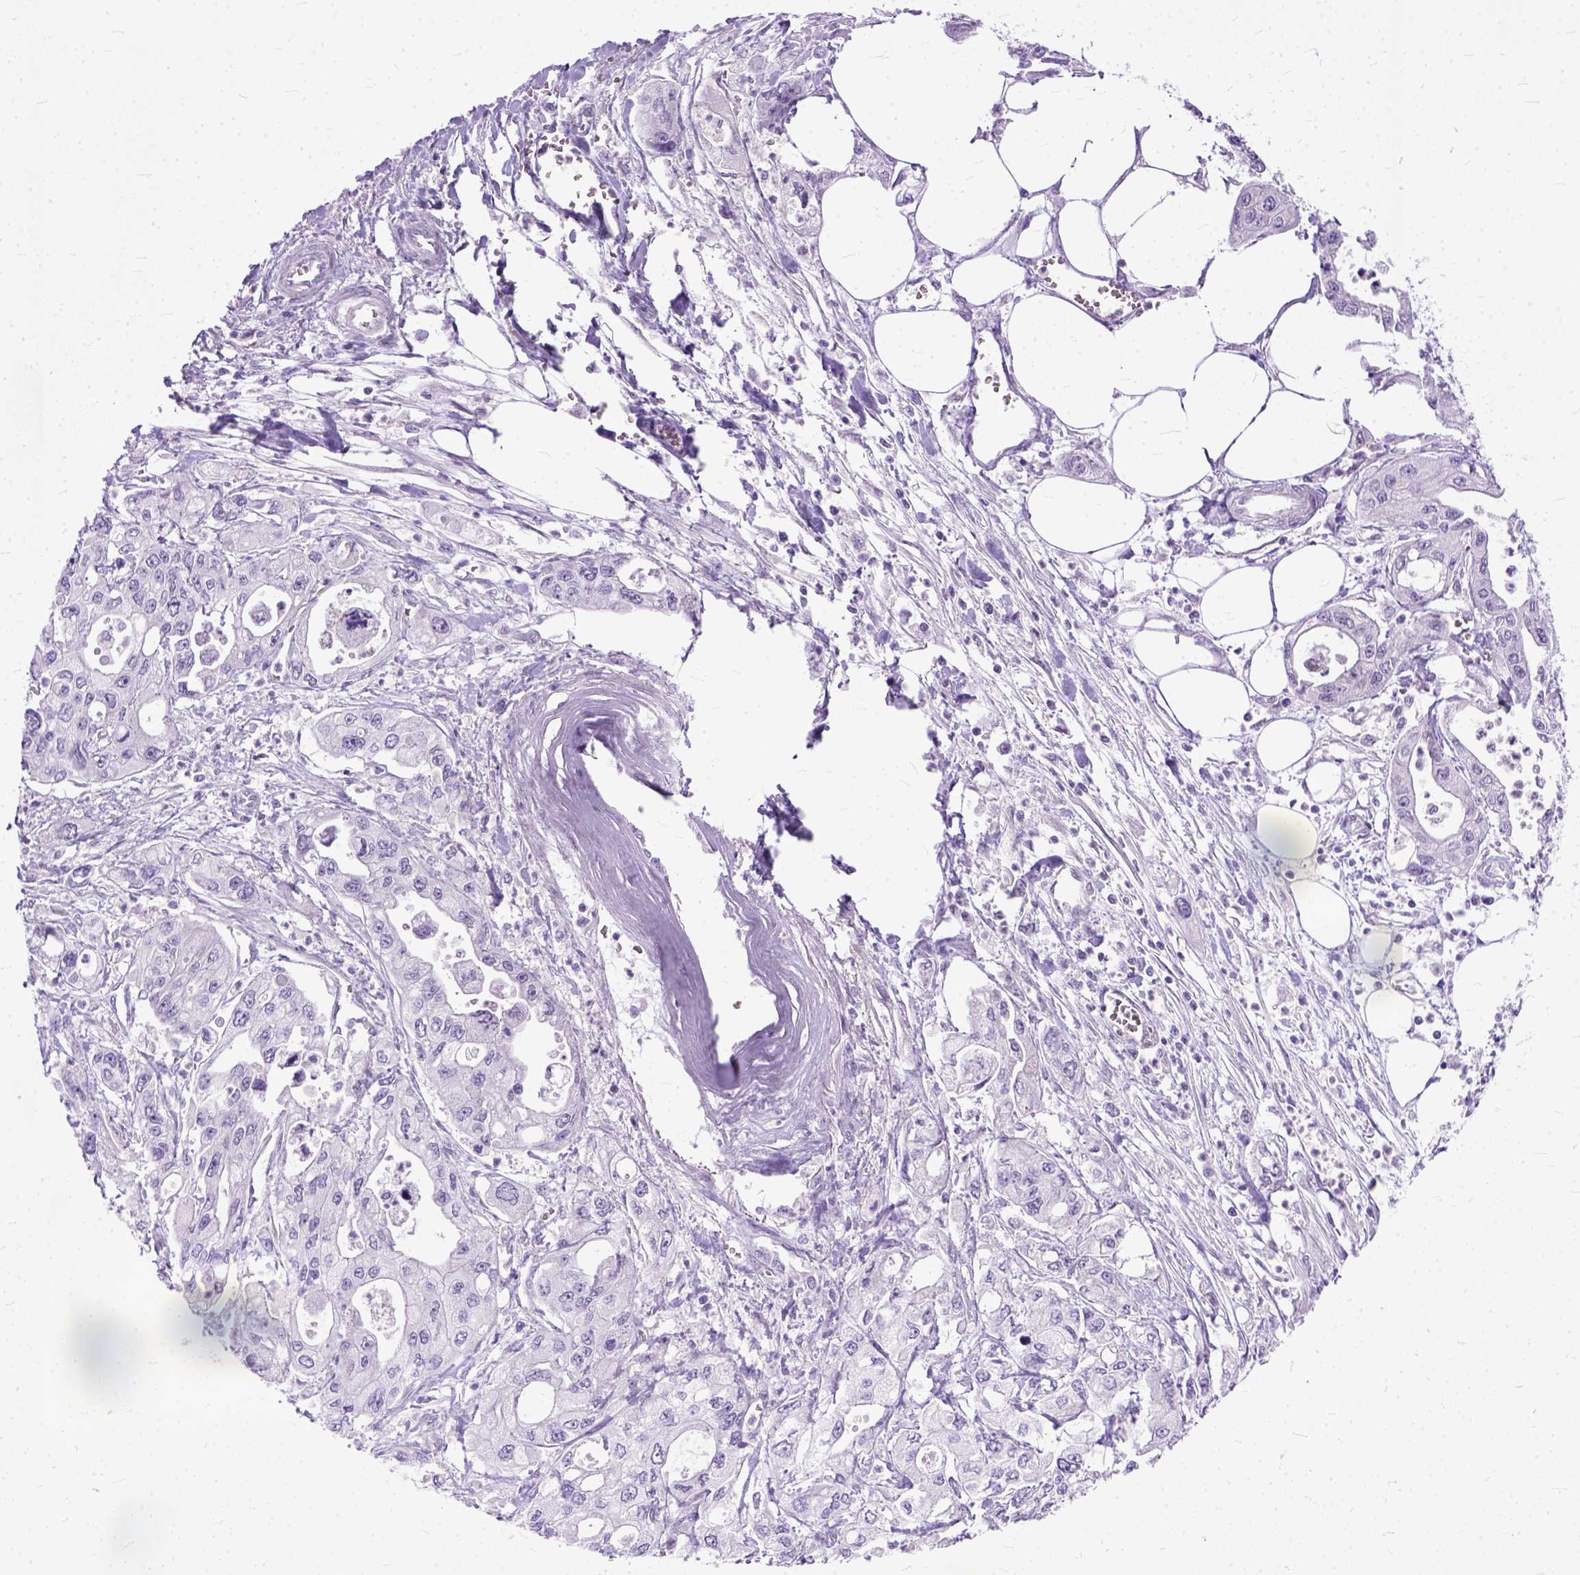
{"staining": {"intensity": "negative", "quantity": "none", "location": "none"}, "tissue": "pancreatic cancer", "cell_type": "Tumor cells", "image_type": "cancer", "snomed": [{"axis": "morphology", "description": "Adenocarcinoma, NOS"}, {"axis": "topography", "description": "Pancreas"}], "caption": "Human pancreatic cancer (adenocarcinoma) stained for a protein using immunohistochemistry (IHC) displays no staining in tumor cells.", "gene": "TCEAL7", "patient": {"sex": "male", "age": 70}}